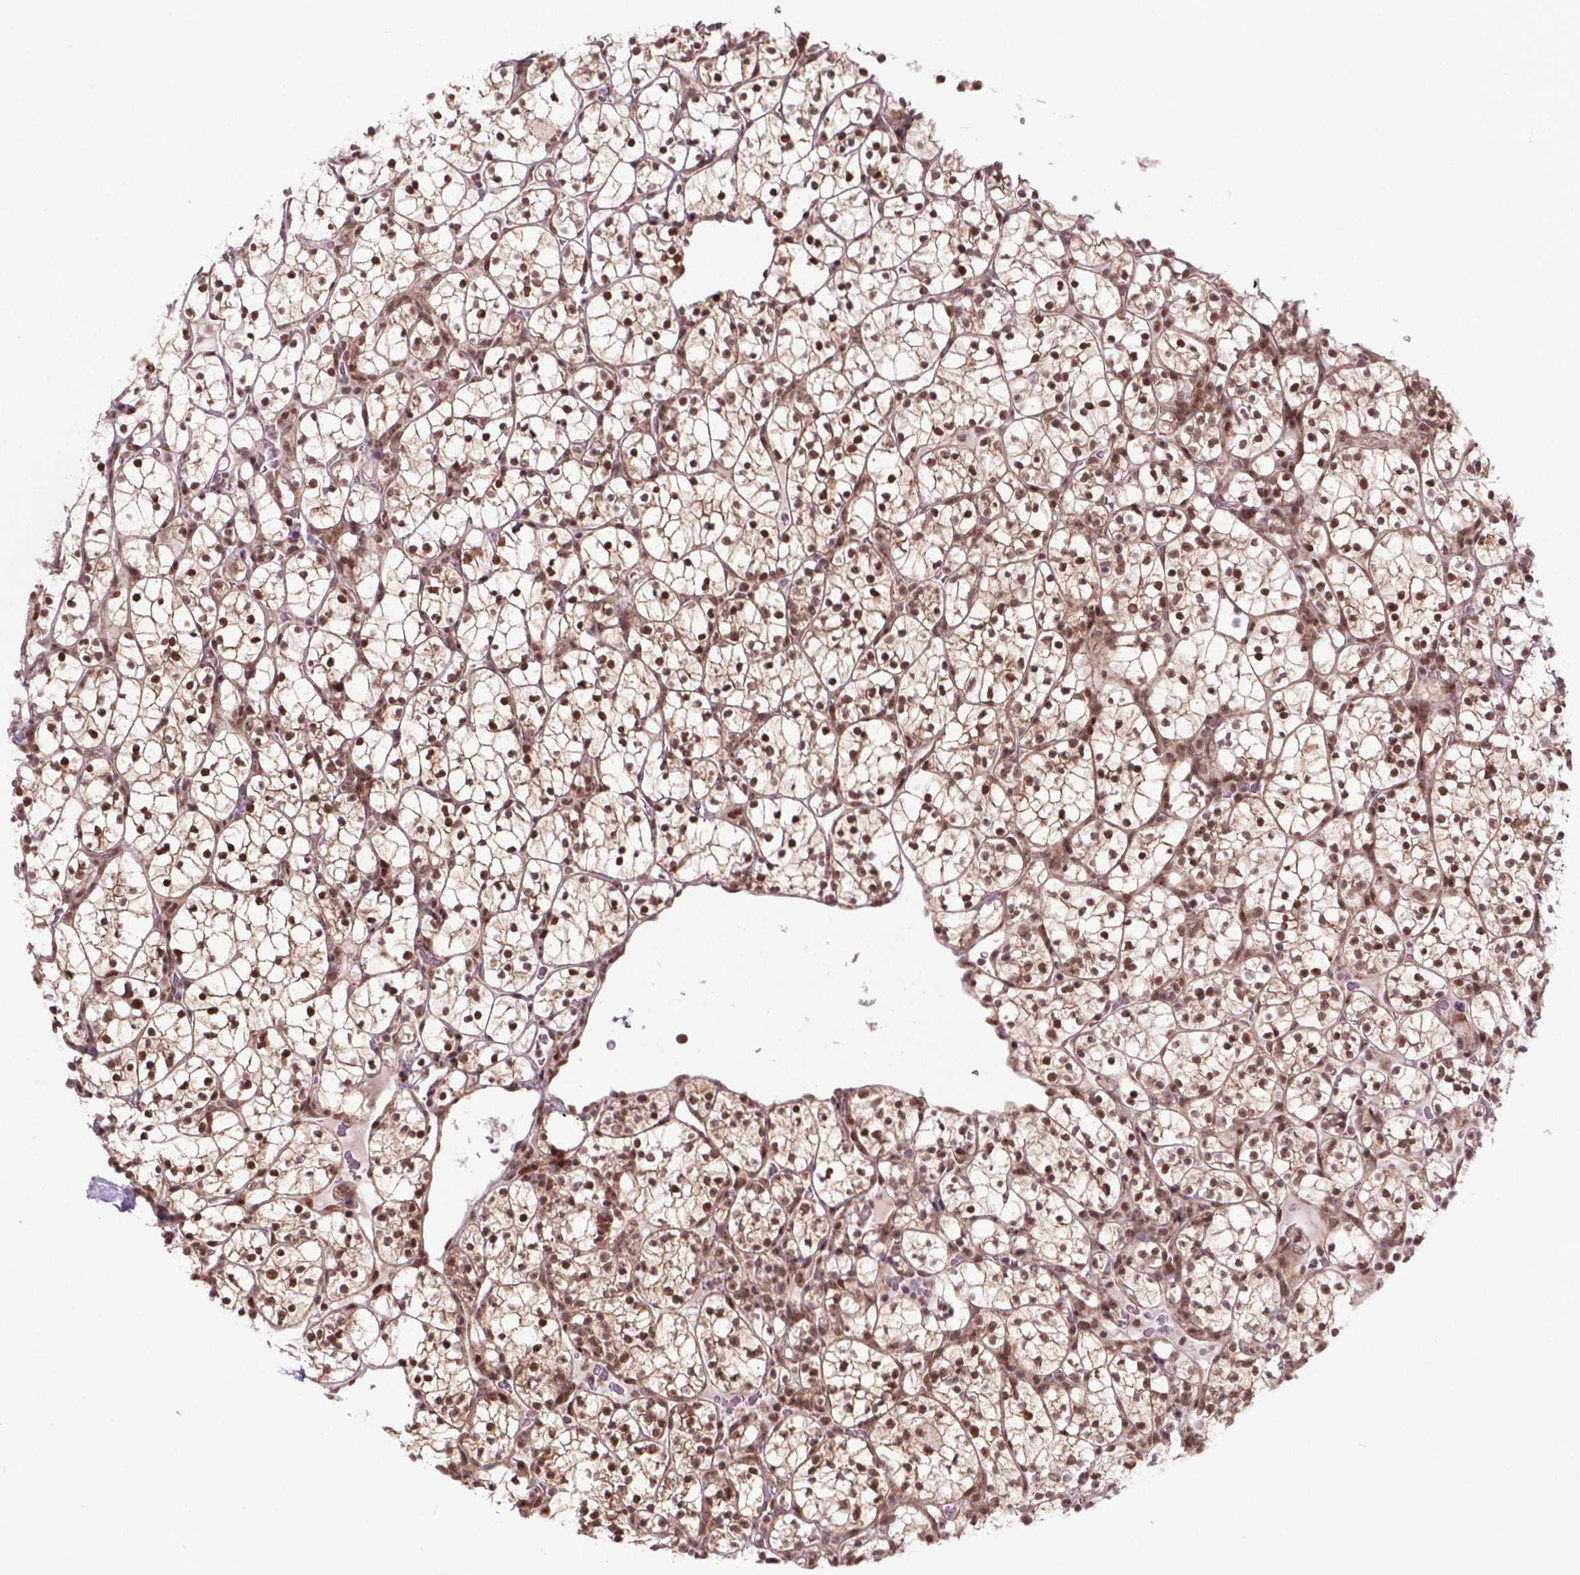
{"staining": {"intensity": "moderate", "quantity": ">75%", "location": "cytoplasmic/membranous,nuclear"}, "tissue": "renal cancer", "cell_type": "Tumor cells", "image_type": "cancer", "snomed": [{"axis": "morphology", "description": "Adenocarcinoma, NOS"}, {"axis": "topography", "description": "Kidney"}], "caption": "Brown immunohistochemical staining in adenocarcinoma (renal) demonstrates moderate cytoplasmic/membranous and nuclear expression in approximately >75% of tumor cells. Nuclei are stained in blue.", "gene": "CSNK2A1", "patient": {"sex": "female", "age": 89}}